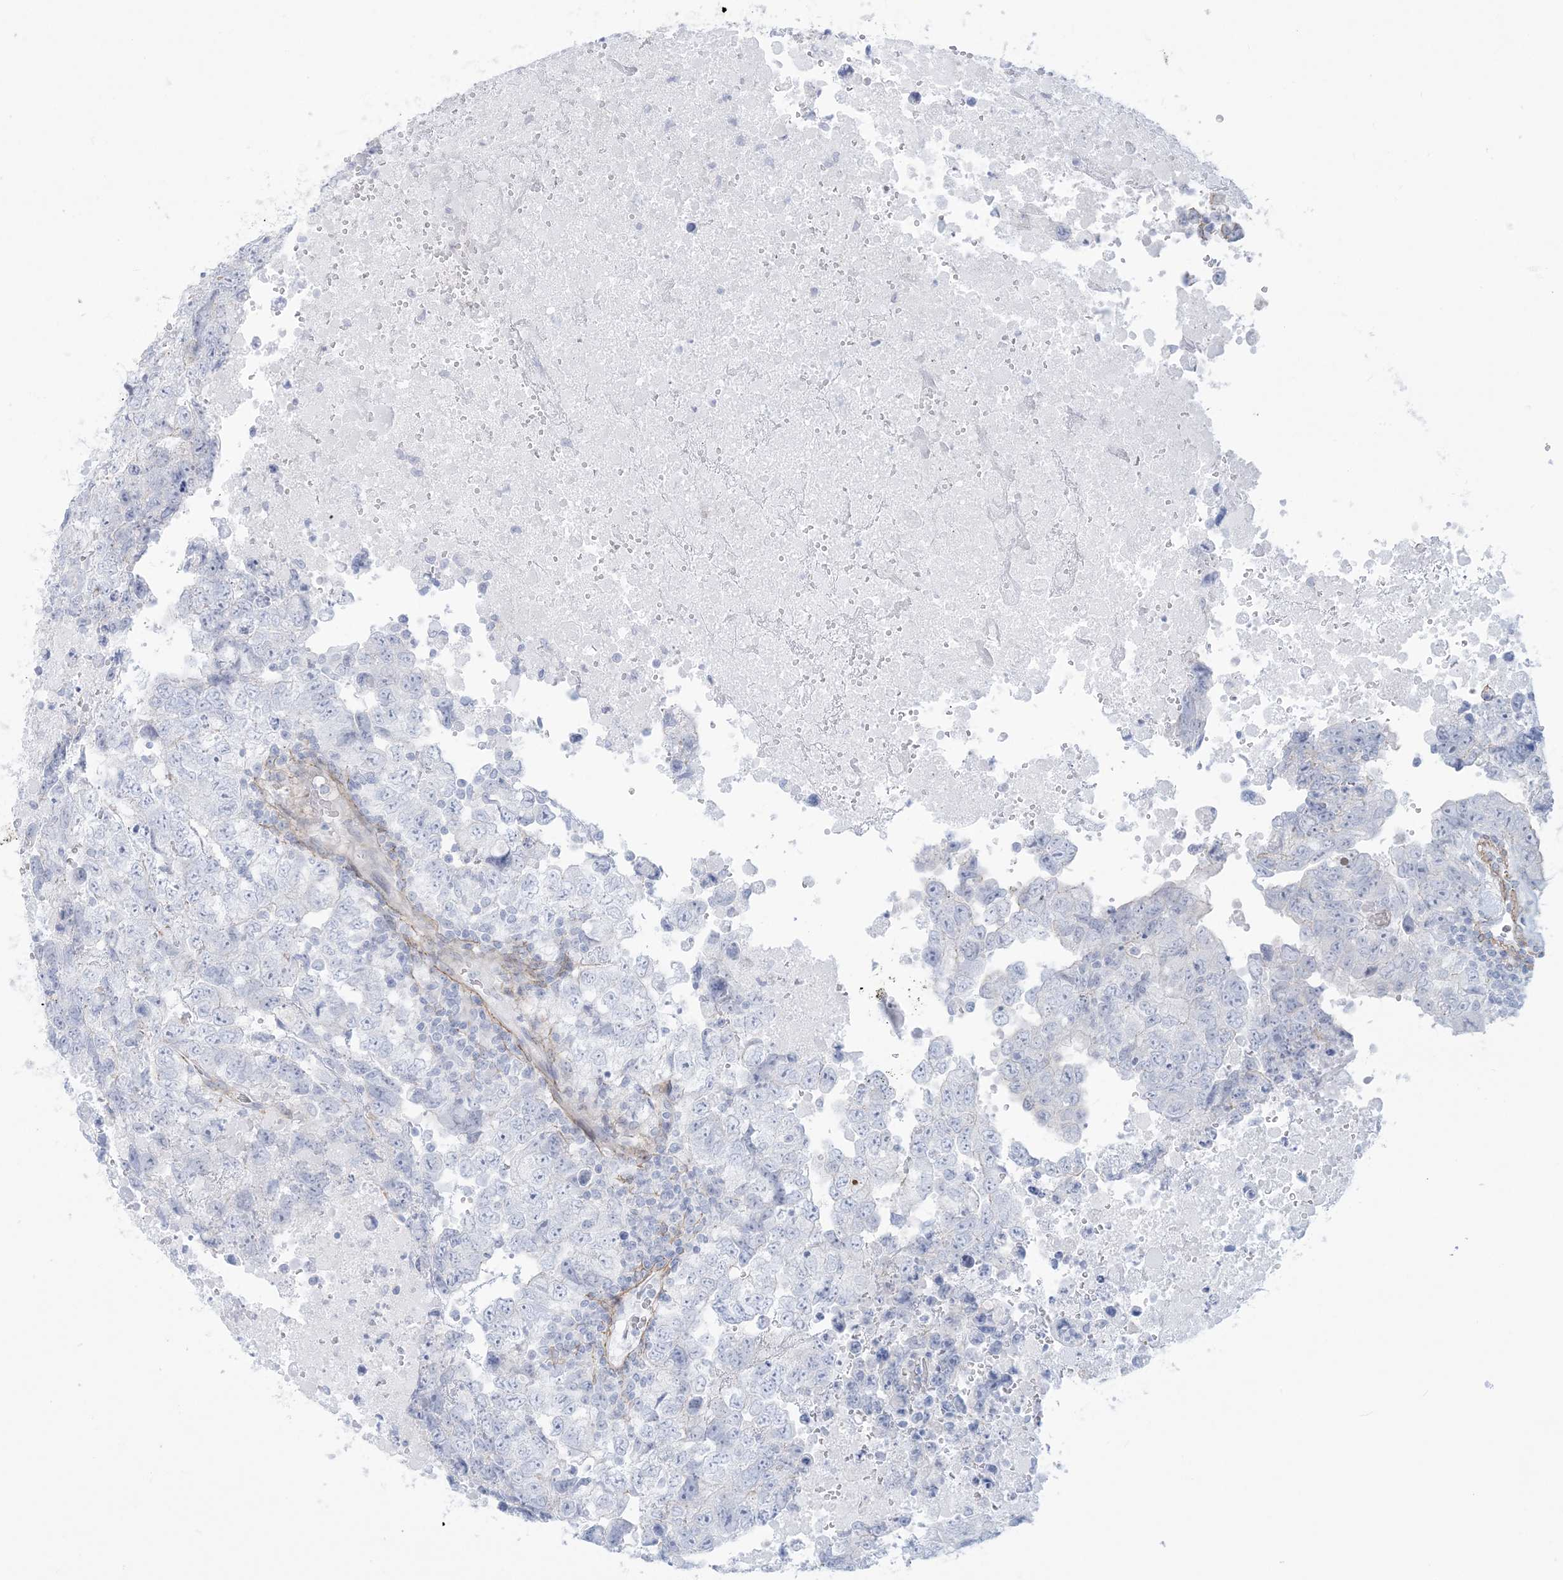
{"staining": {"intensity": "negative", "quantity": "none", "location": "none"}, "tissue": "testis cancer", "cell_type": "Tumor cells", "image_type": "cancer", "snomed": [{"axis": "morphology", "description": "Carcinoma, Embryonal, NOS"}, {"axis": "topography", "description": "Testis"}], "caption": "High power microscopy micrograph of an immunohistochemistry (IHC) image of embryonal carcinoma (testis), revealing no significant positivity in tumor cells.", "gene": "AGXT", "patient": {"sex": "male", "age": 37}}